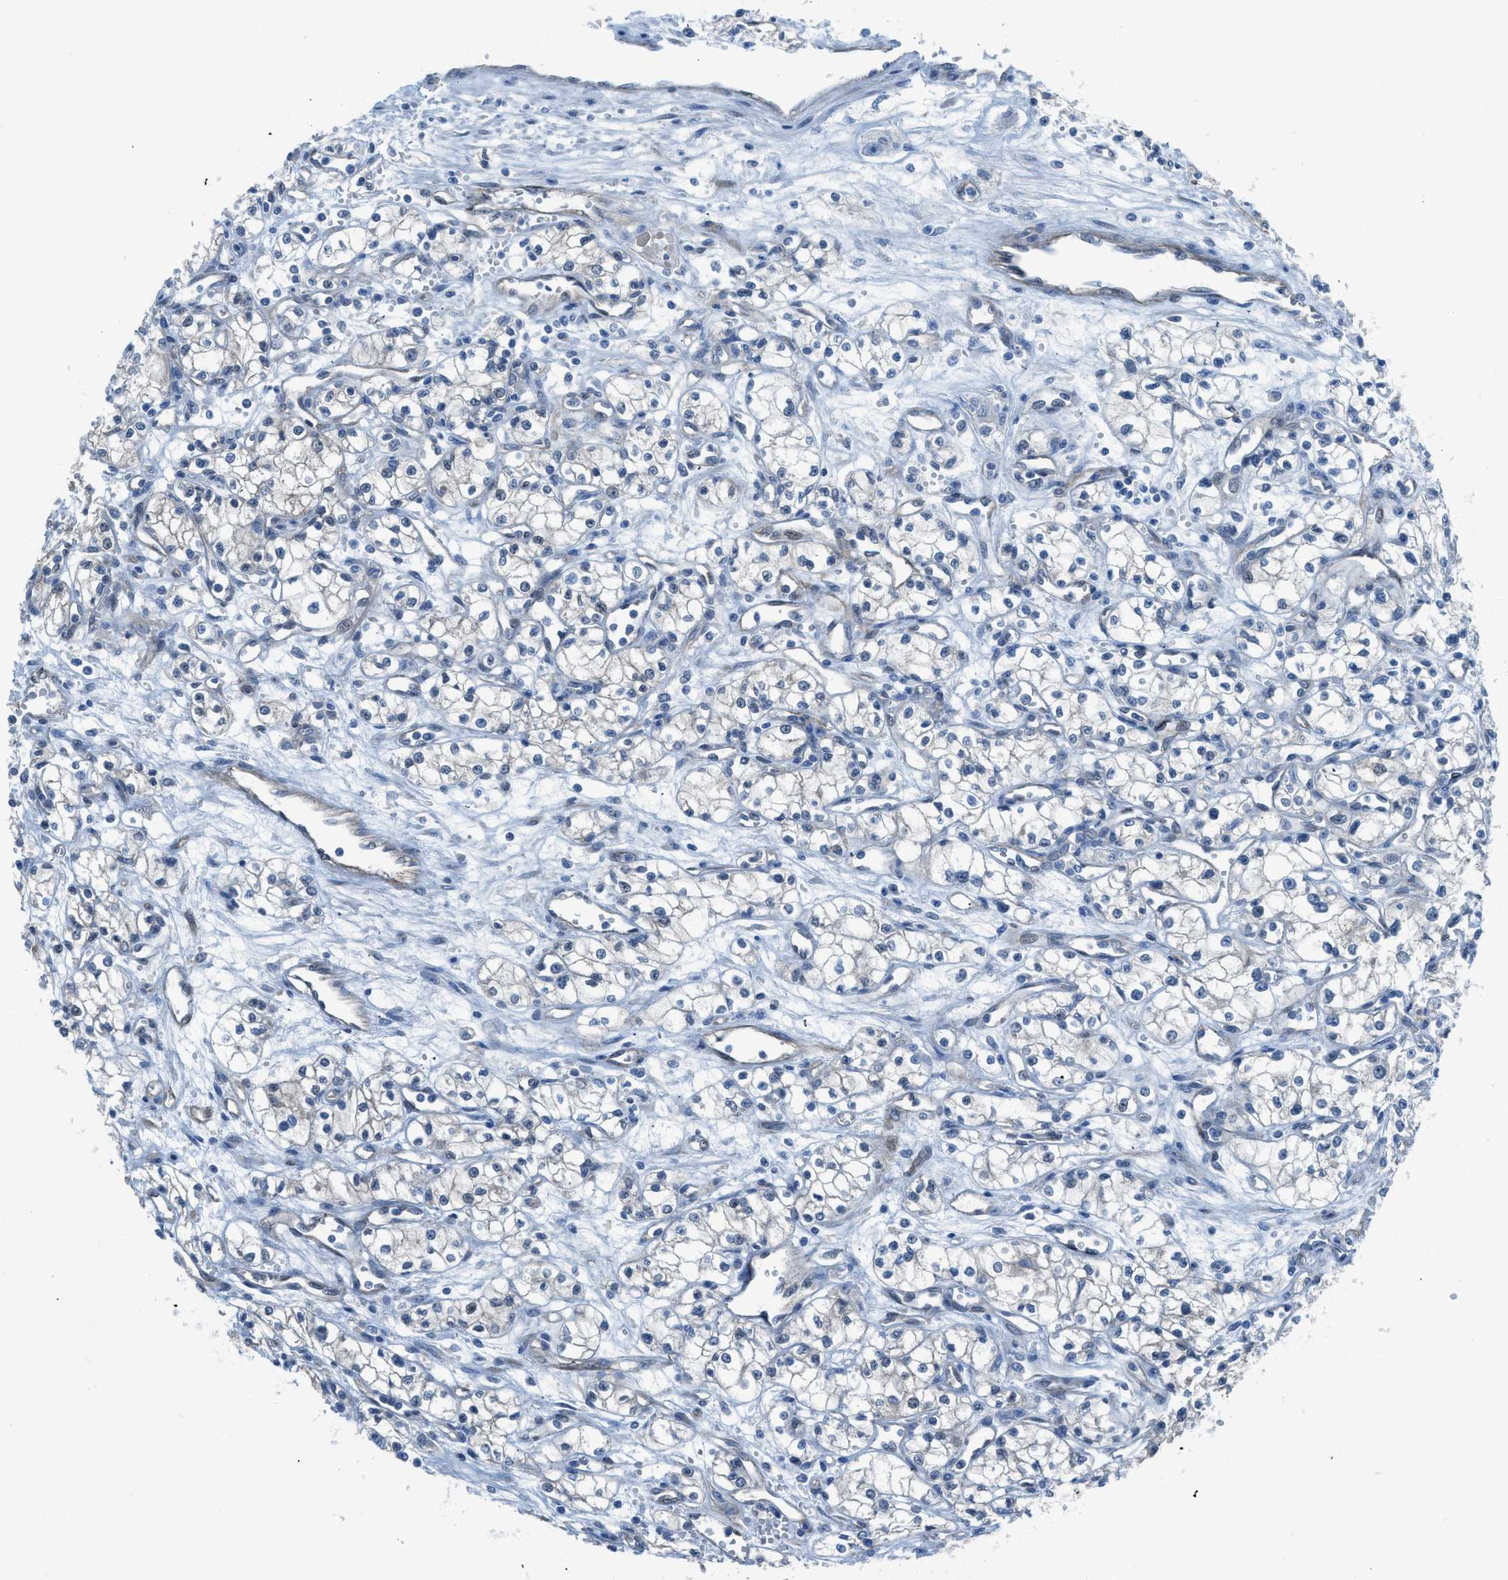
{"staining": {"intensity": "negative", "quantity": "none", "location": "none"}, "tissue": "renal cancer", "cell_type": "Tumor cells", "image_type": "cancer", "snomed": [{"axis": "morphology", "description": "Normal tissue, NOS"}, {"axis": "morphology", "description": "Adenocarcinoma, NOS"}, {"axis": "topography", "description": "Kidney"}], "caption": "An image of human renal adenocarcinoma is negative for staining in tumor cells.", "gene": "PRKN", "patient": {"sex": "male", "age": 59}}